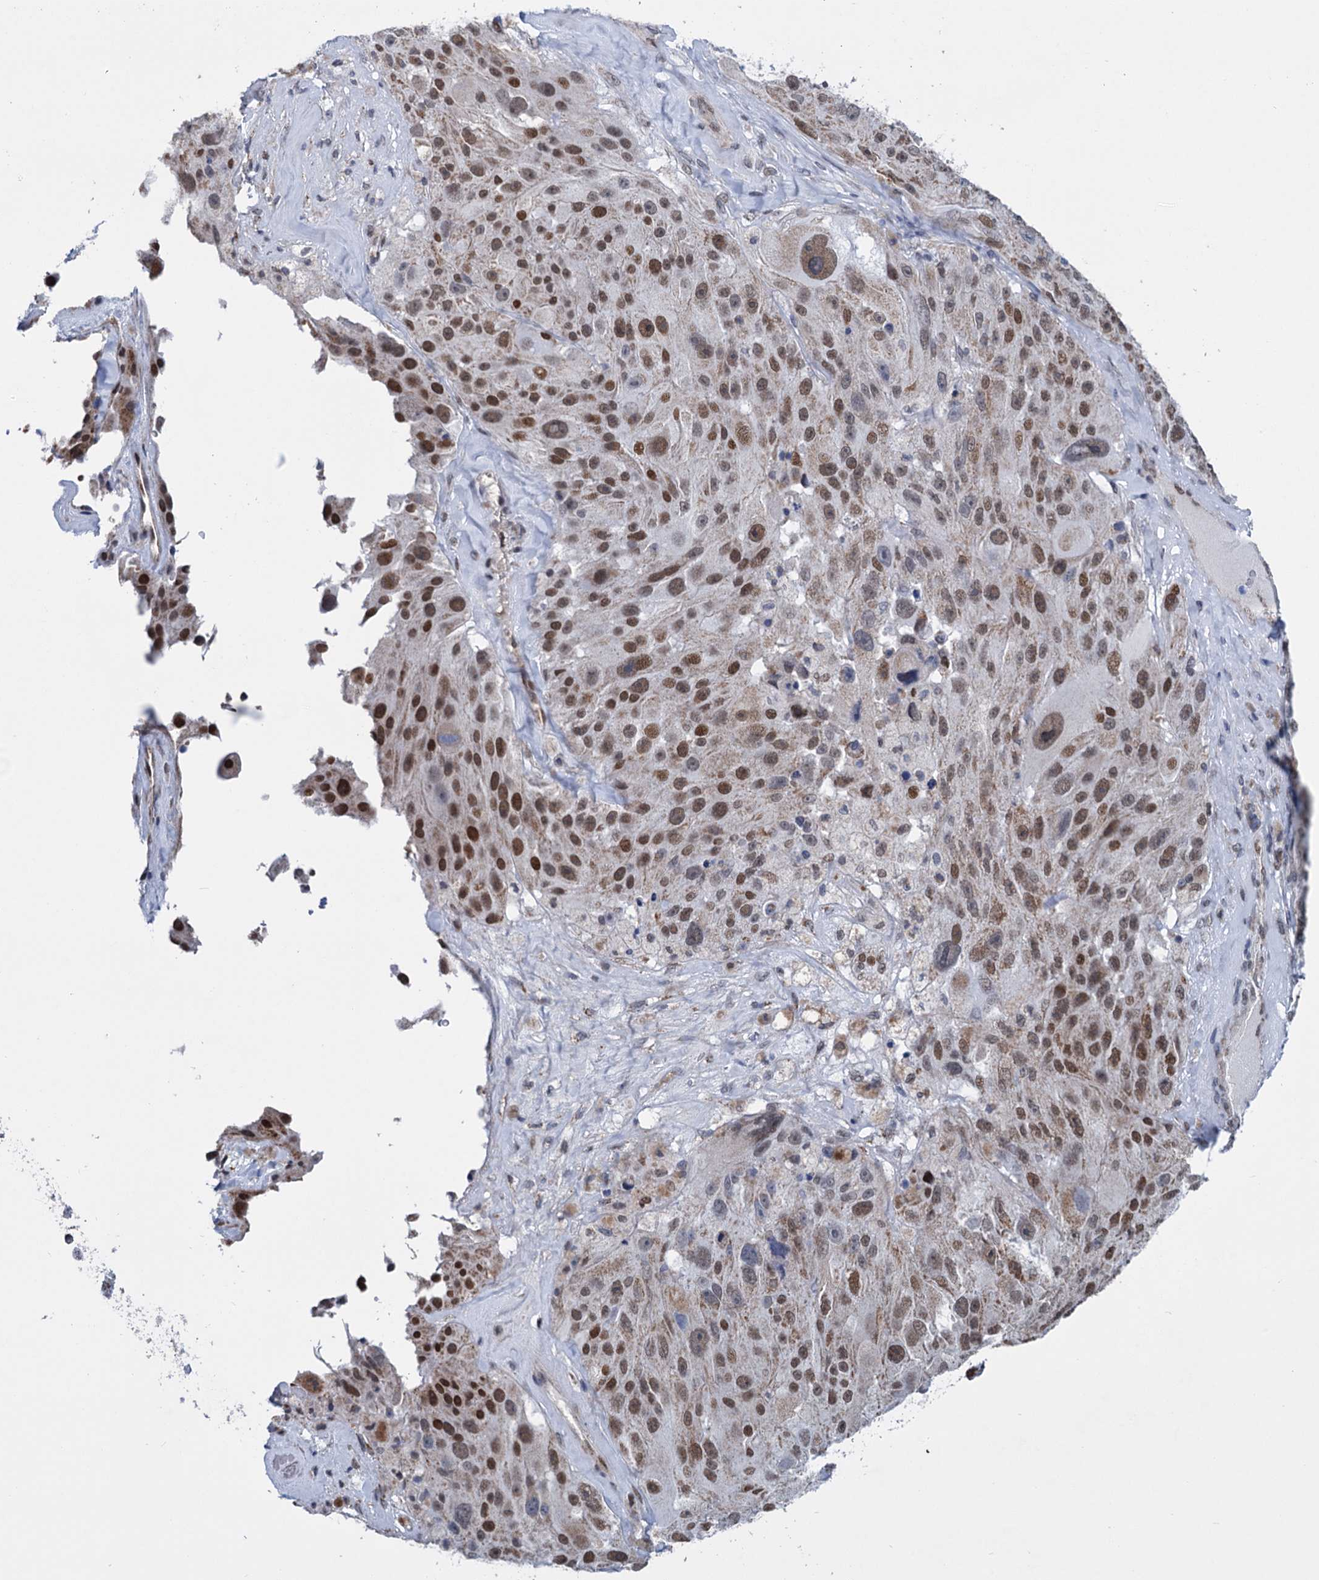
{"staining": {"intensity": "moderate", "quantity": ">75%", "location": "cytoplasmic/membranous,nuclear"}, "tissue": "melanoma", "cell_type": "Tumor cells", "image_type": "cancer", "snomed": [{"axis": "morphology", "description": "Malignant melanoma, Metastatic site"}, {"axis": "topography", "description": "Lymph node"}], "caption": "Approximately >75% of tumor cells in human melanoma demonstrate moderate cytoplasmic/membranous and nuclear protein staining as visualized by brown immunohistochemical staining.", "gene": "MORN3", "patient": {"sex": "male", "age": 62}}